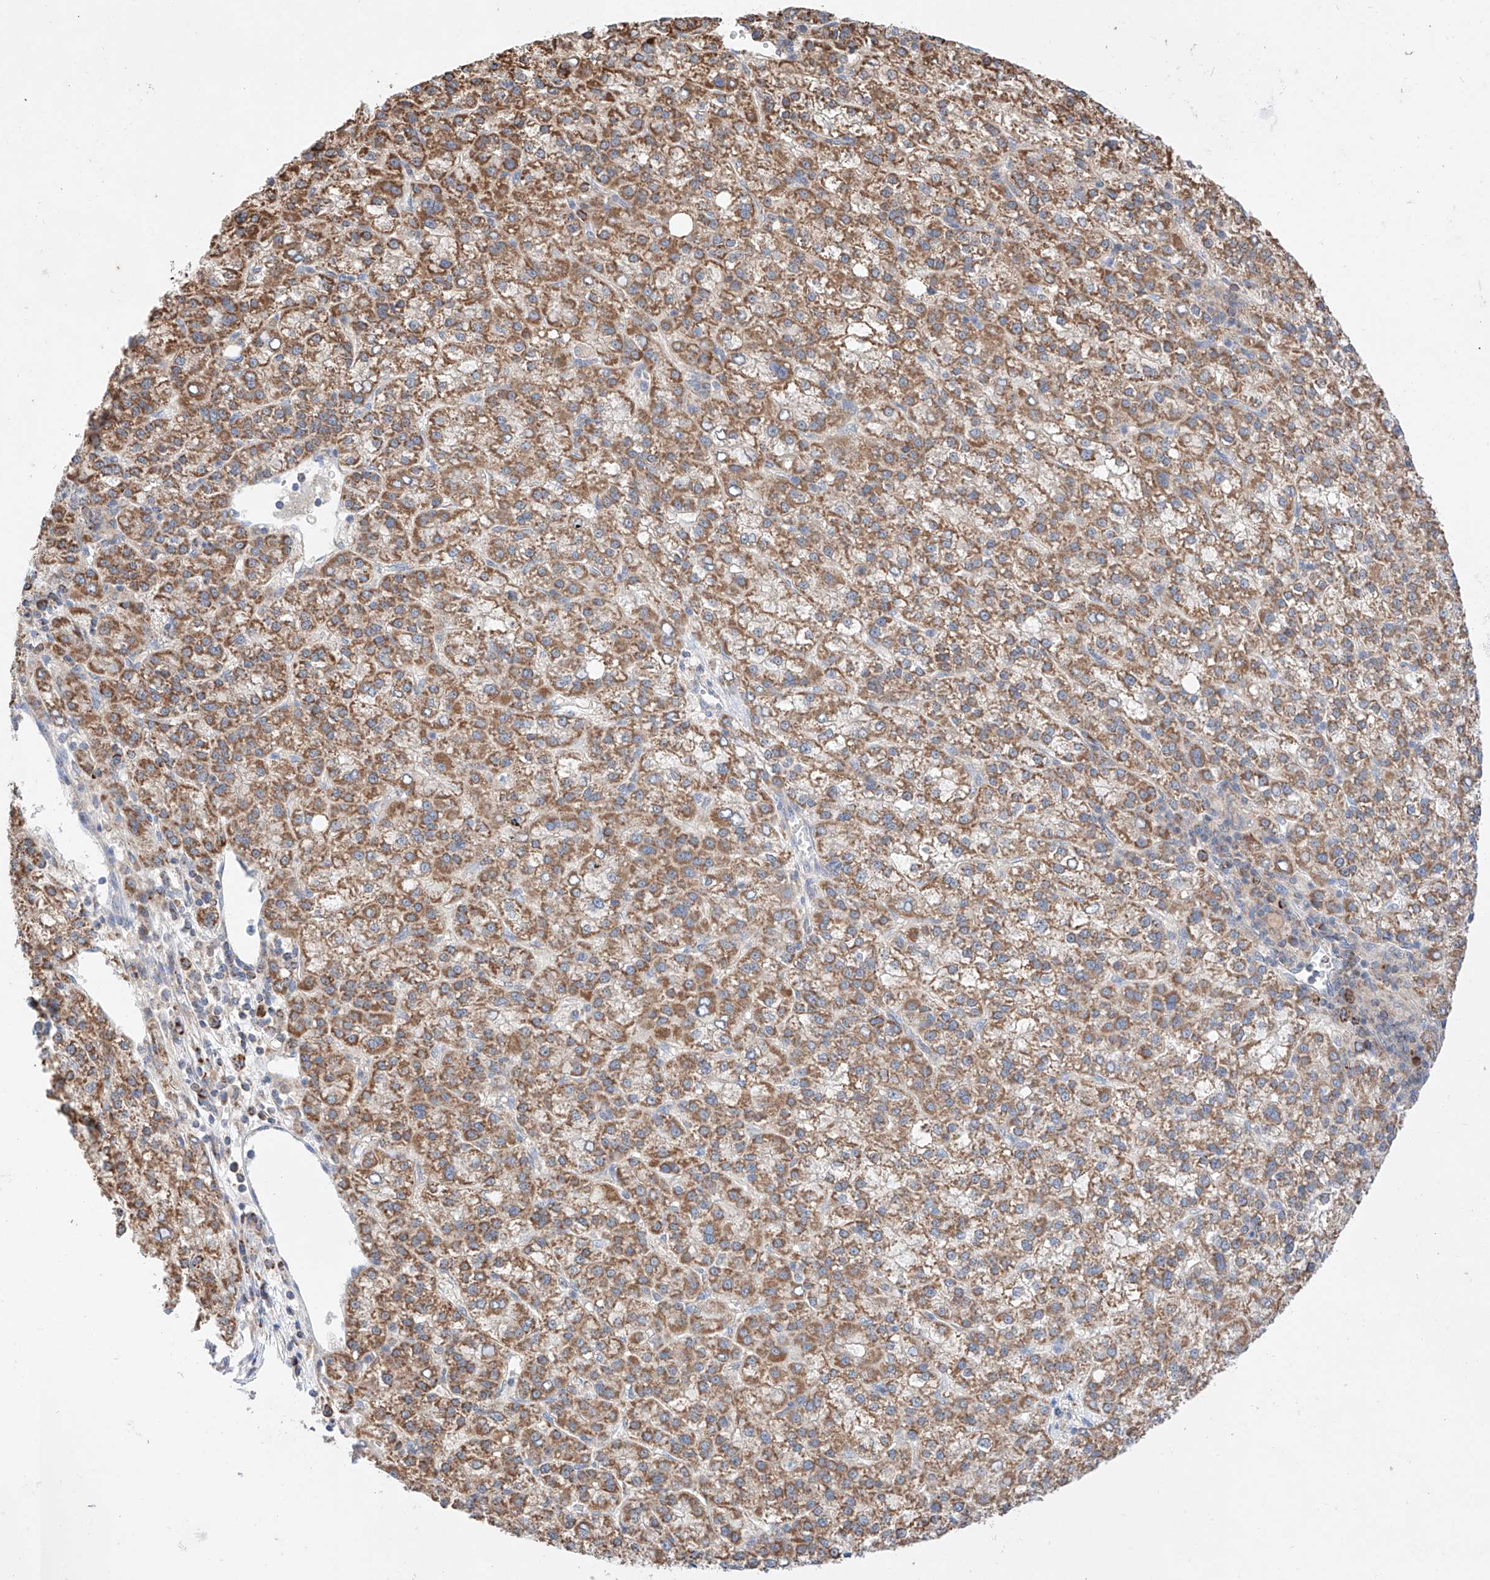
{"staining": {"intensity": "moderate", "quantity": ">75%", "location": "cytoplasmic/membranous"}, "tissue": "liver cancer", "cell_type": "Tumor cells", "image_type": "cancer", "snomed": [{"axis": "morphology", "description": "Carcinoma, Hepatocellular, NOS"}, {"axis": "topography", "description": "Liver"}], "caption": "This micrograph displays immunohistochemistry staining of human liver cancer, with medium moderate cytoplasmic/membranous staining in approximately >75% of tumor cells.", "gene": "KTI12", "patient": {"sex": "female", "age": 58}}